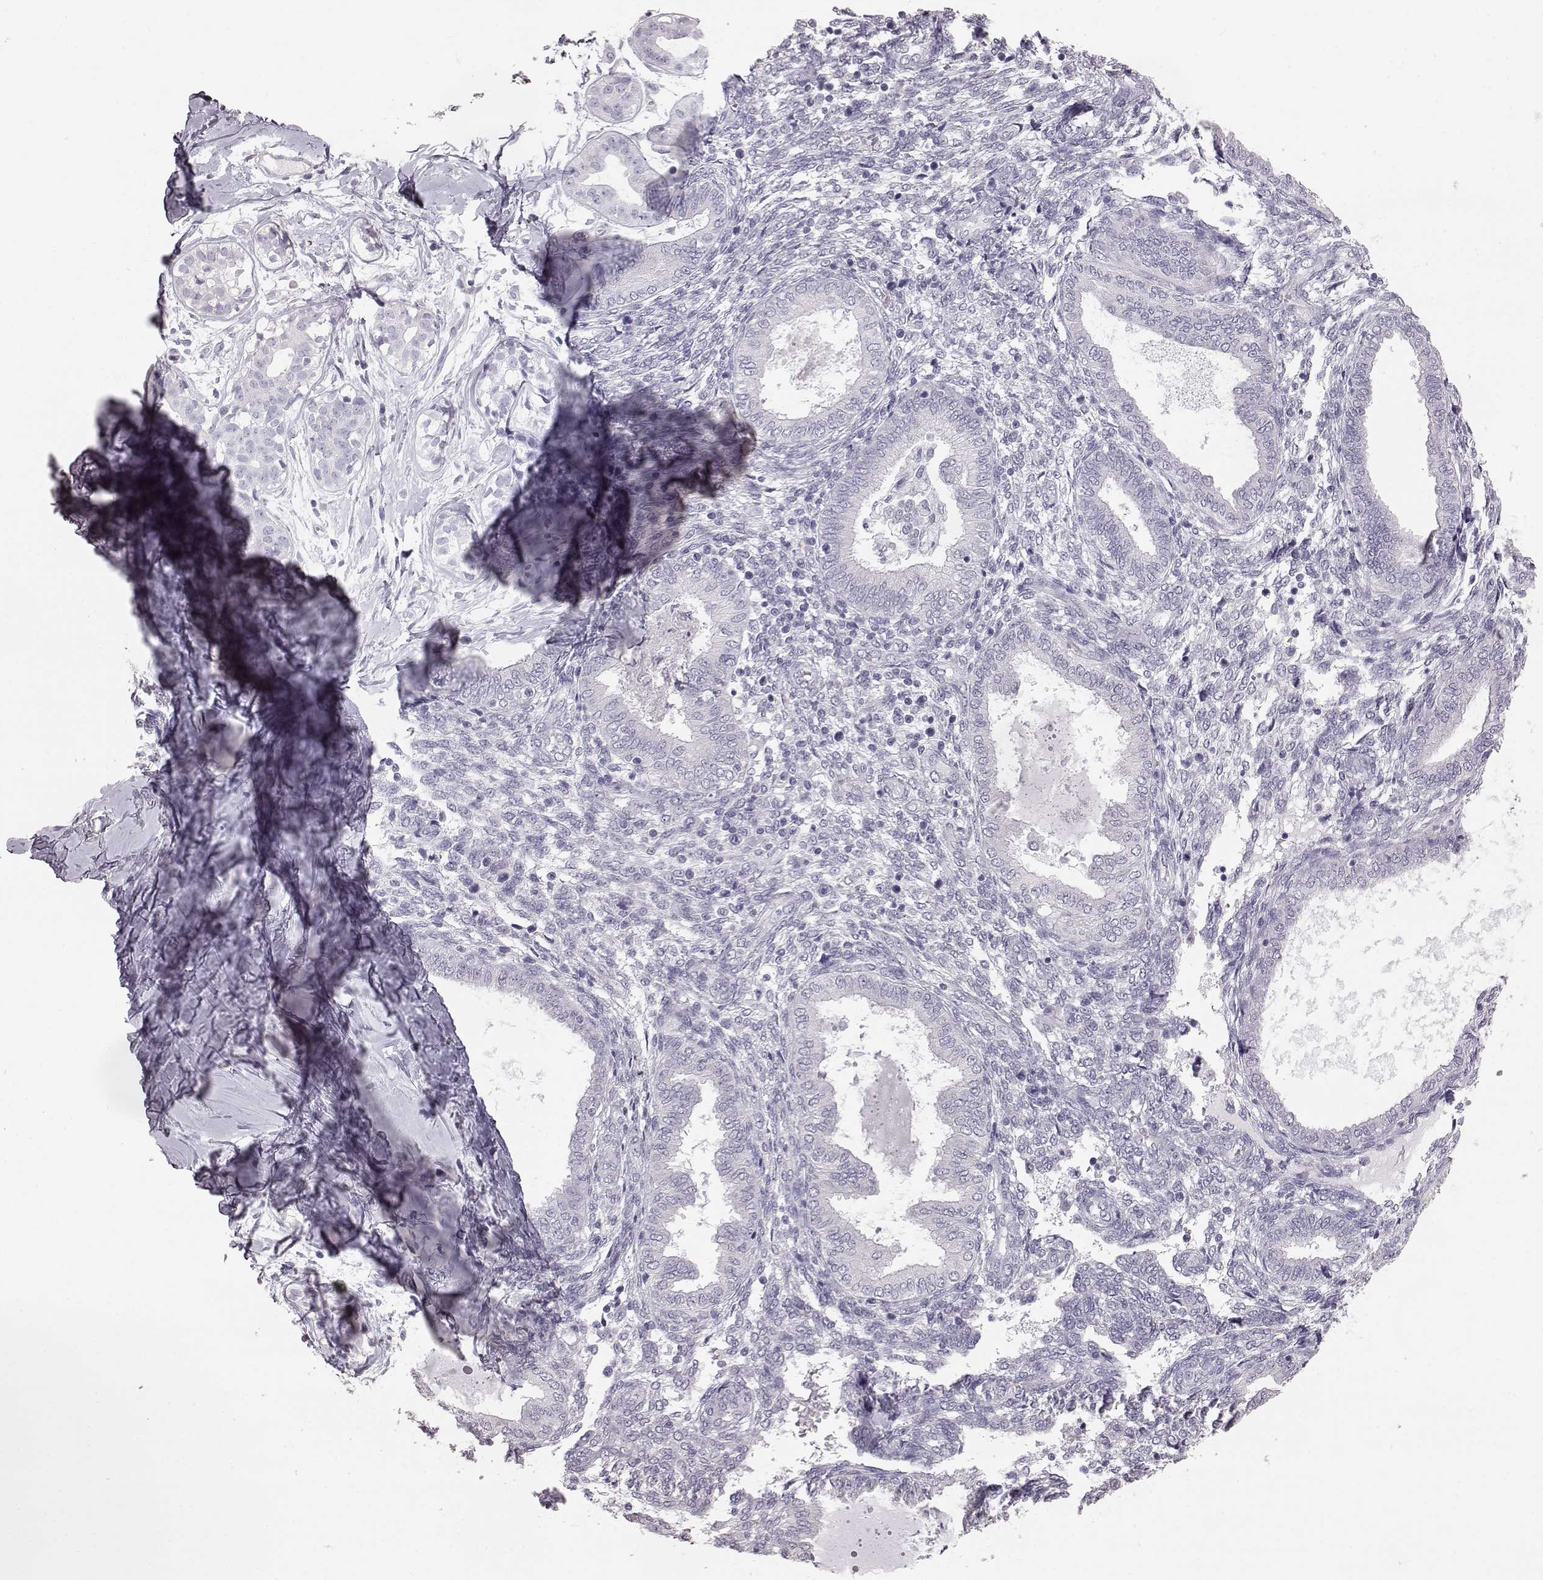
{"staining": {"intensity": "negative", "quantity": "none", "location": "none"}, "tissue": "endometrium", "cell_type": "Cells in endometrial stroma", "image_type": "normal", "snomed": [{"axis": "morphology", "description": "Normal tissue, NOS"}, {"axis": "topography", "description": "Endometrium"}], "caption": "The photomicrograph displays no staining of cells in endometrial stroma in unremarkable endometrium. The staining is performed using DAB (3,3'-diaminobenzidine) brown chromogen with nuclei counter-stained in using hematoxylin.", "gene": "KRT31", "patient": {"sex": "female", "age": 42}}